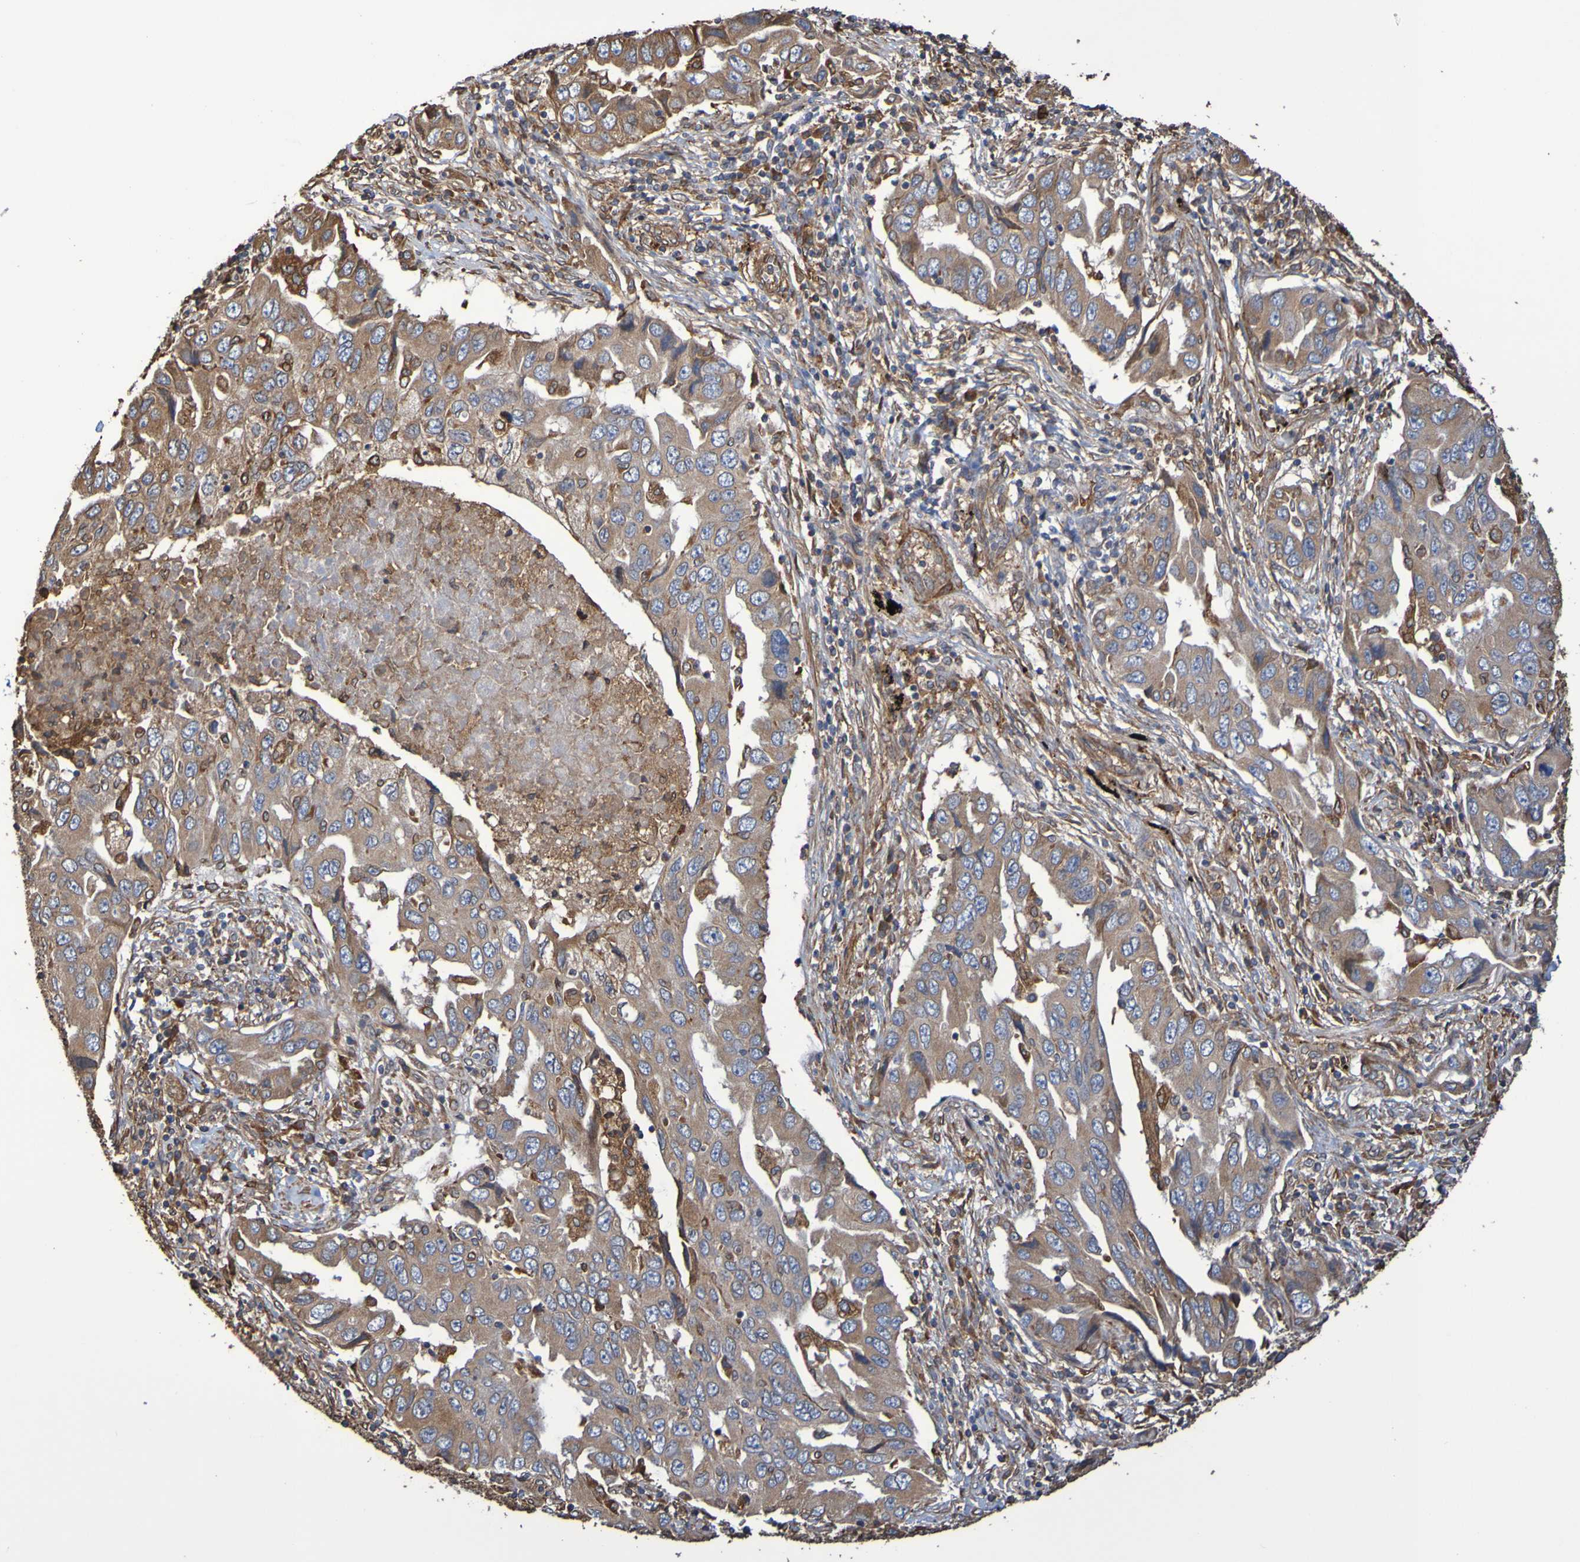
{"staining": {"intensity": "moderate", "quantity": ">75%", "location": "cytoplasmic/membranous"}, "tissue": "lung cancer", "cell_type": "Tumor cells", "image_type": "cancer", "snomed": [{"axis": "morphology", "description": "Adenocarcinoma, NOS"}, {"axis": "topography", "description": "Lung"}], "caption": "Human lung adenocarcinoma stained for a protein (brown) exhibits moderate cytoplasmic/membranous positive positivity in about >75% of tumor cells.", "gene": "RAB11A", "patient": {"sex": "female", "age": 65}}